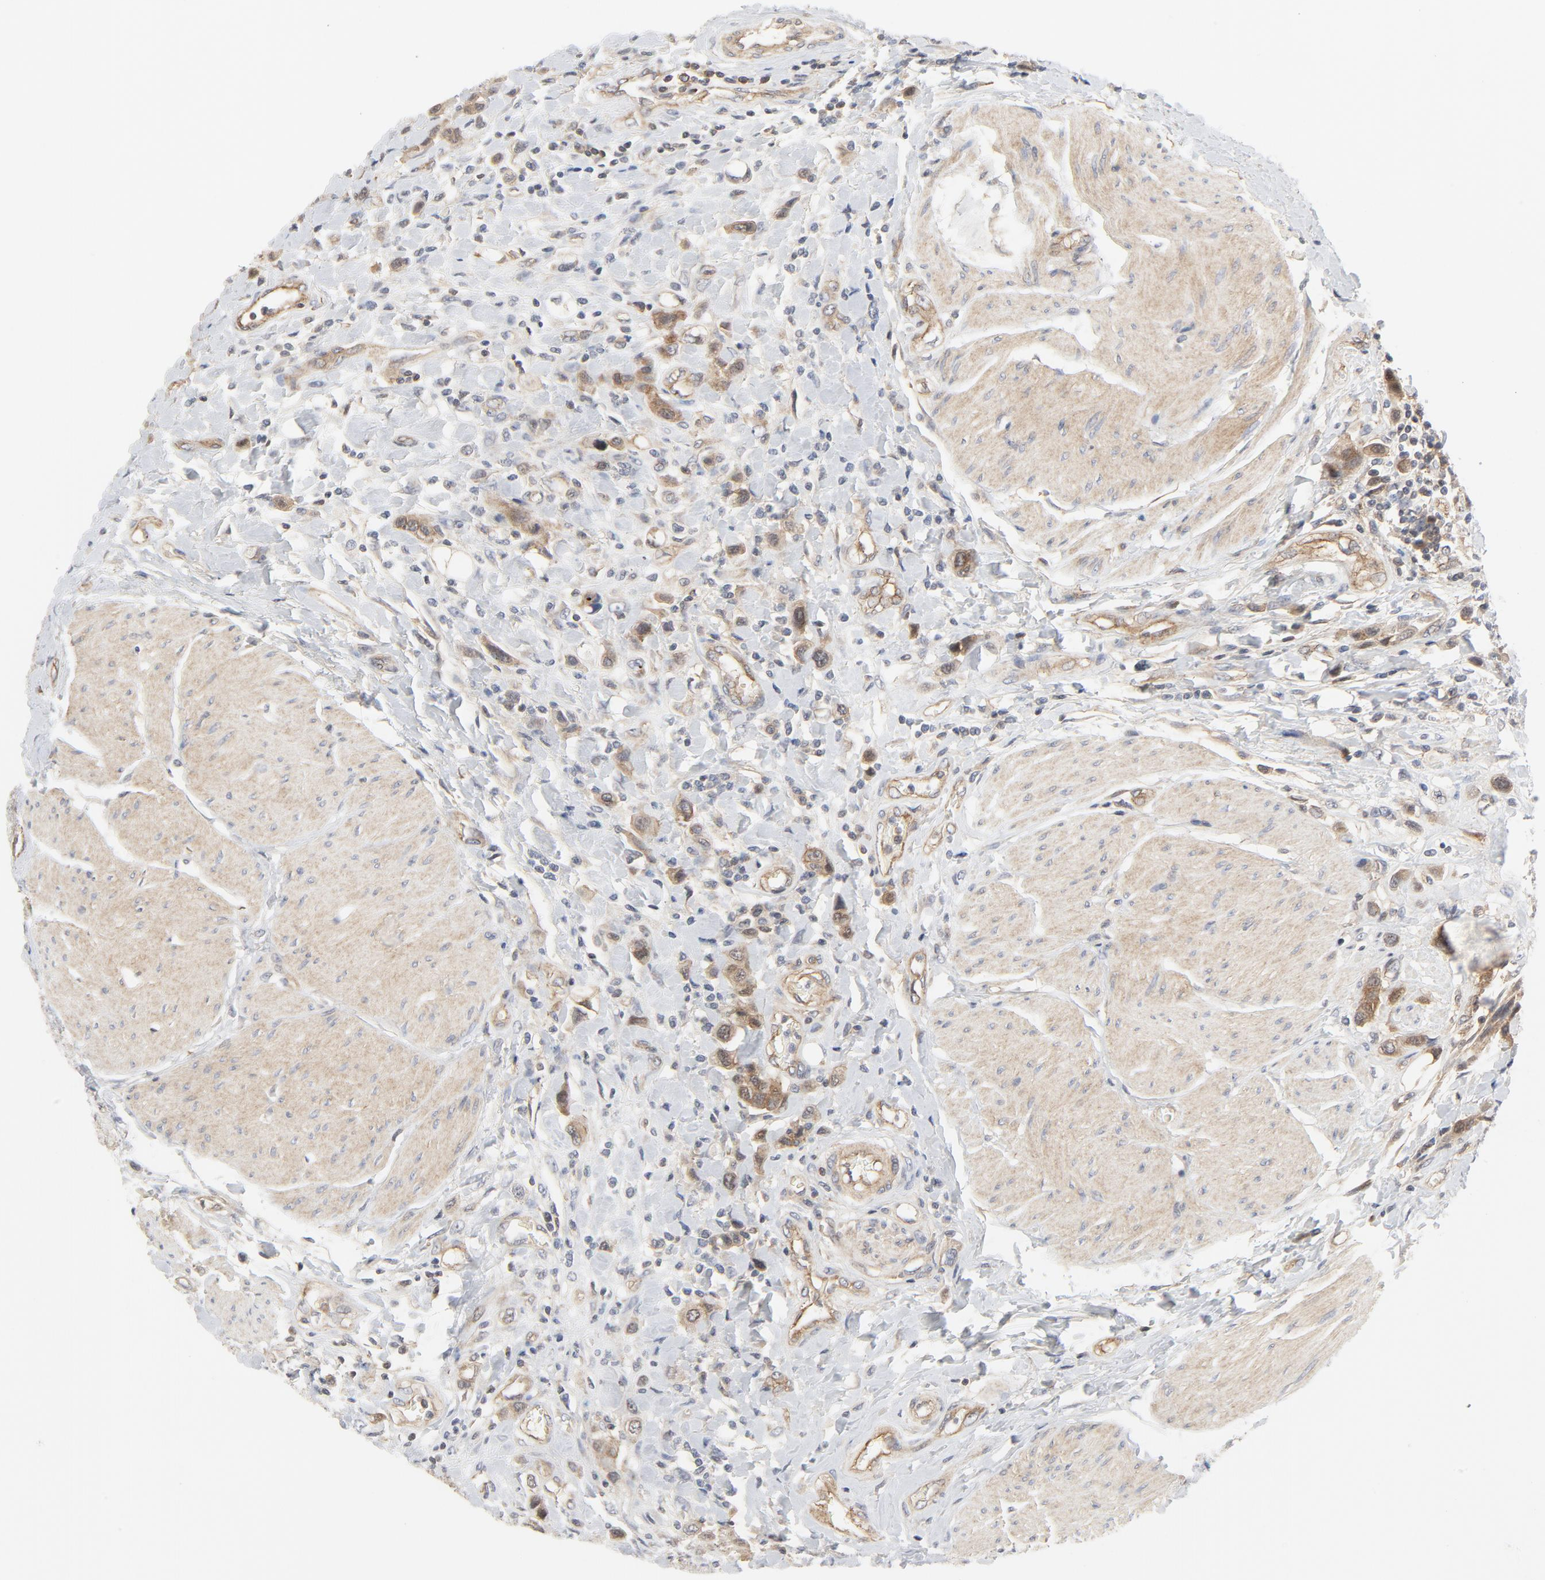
{"staining": {"intensity": "weak", "quantity": ">75%", "location": "cytoplasmic/membranous"}, "tissue": "urothelial cancer", "cell_type": "Tumor cells", "image_type": "cancer", "snomed": [{"axis": "morphology", "description": "Urothelial carcinoma, High grade"}, {"axis": "topography", "description": "Urinary bladder"}], "caption": "Urothelial cancer stained with DAB (3,3'-diaminobenzidine) IHC displays low levels of weak cytoplasmic/membranous expression in about >75% of tumor cells. (DAB IHC, brown staining for protein, blue staining for nuclei).", "gene": "MAP2K7", "patient": {"sex": "male", "age": 50}}